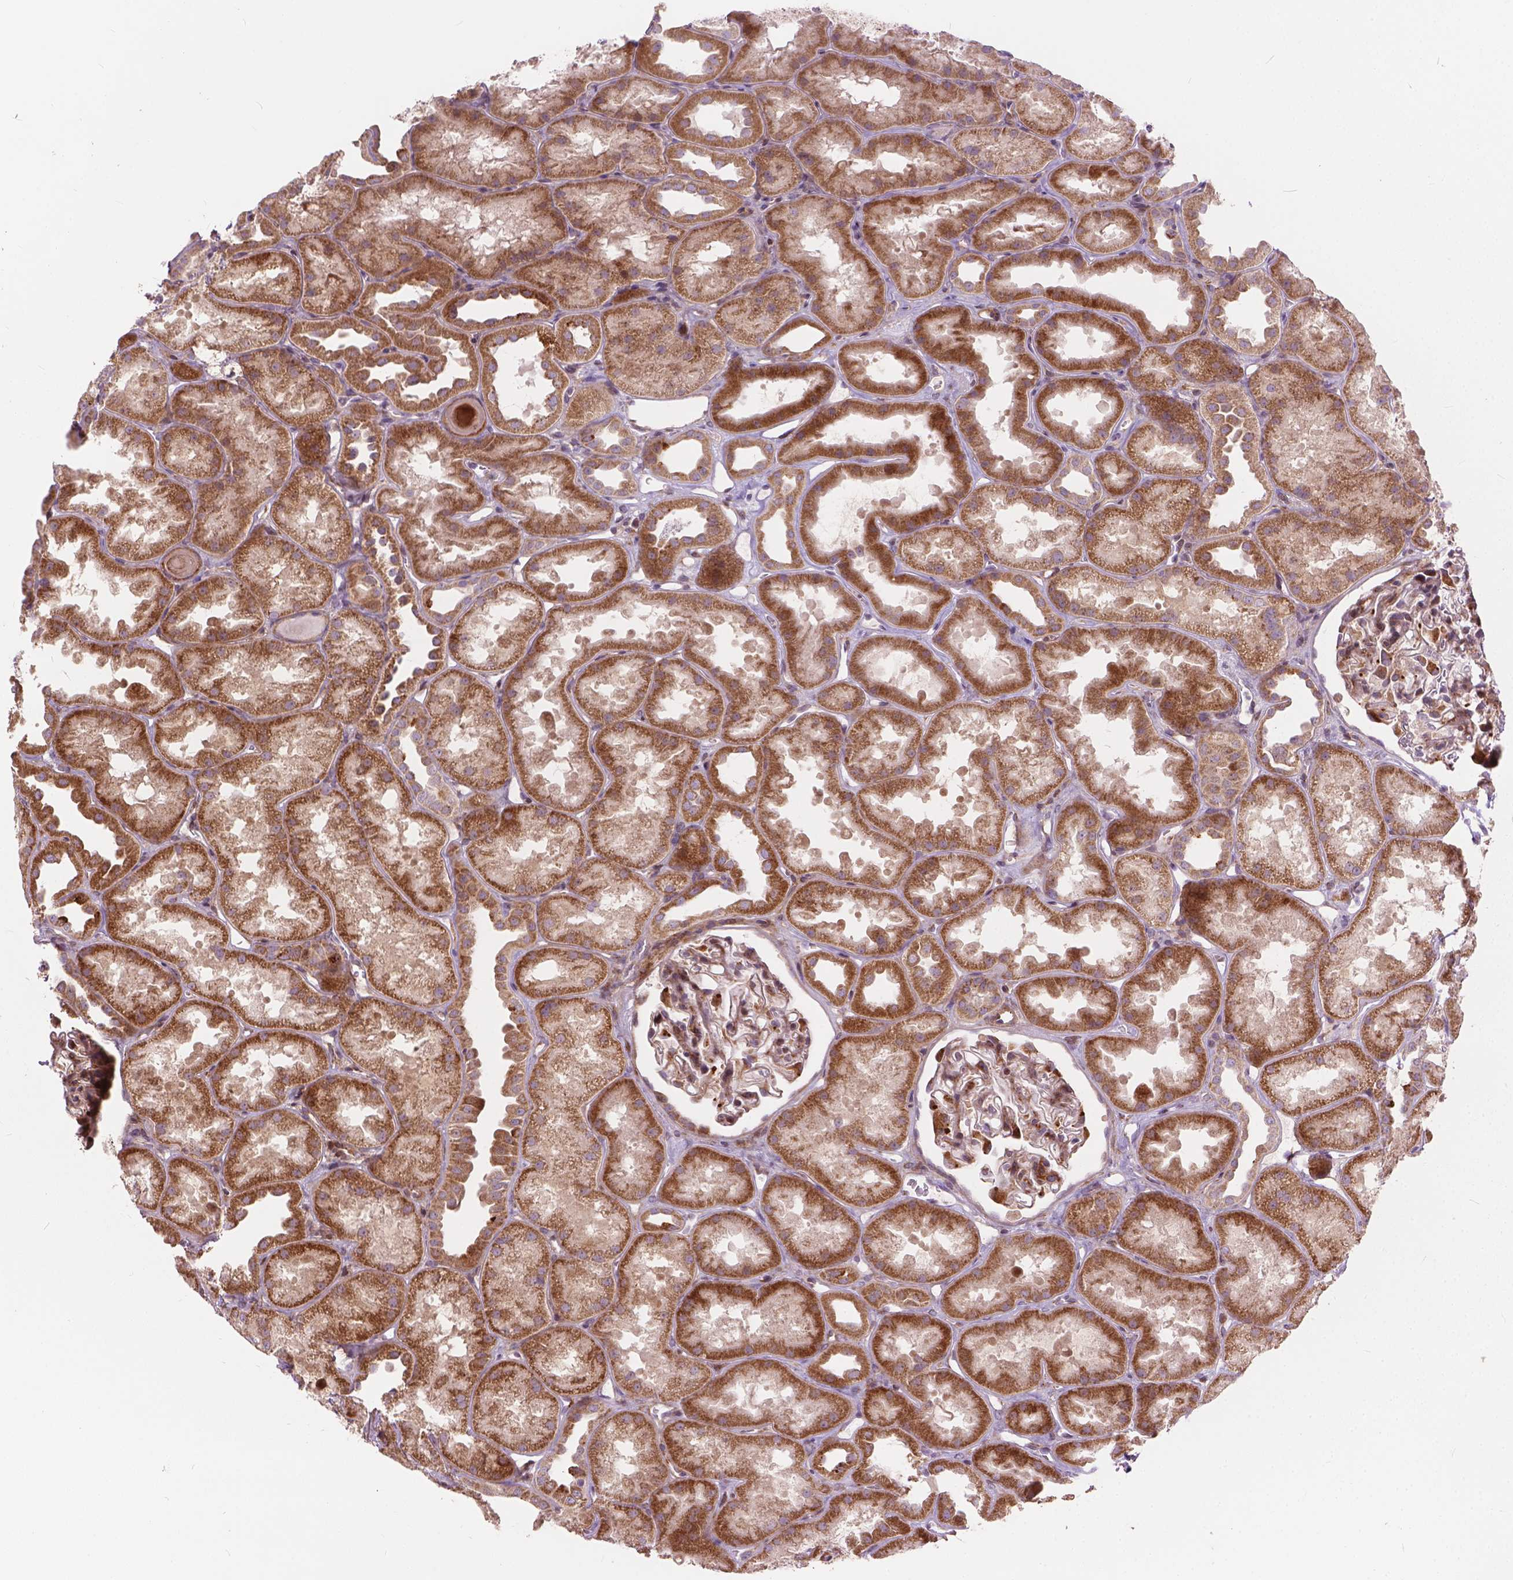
{"staining": {"intensity": "strong", "quantity": "<25%", "location": "cytoplasmic/membranous"}, "tissue": "kidney", "cell_type": "Cells in glomeruli", "image_type": "normal", "snomed": [{"axis": "morphology", "description": "Normal tissue, NOS"}, {"axis": "topography", "description": "Kidney"}], "caption": "DAB (3,3'-diaminobenzidine) immunohistochemical staining of benign human kidney reveals strong cytoplasmic/membranous protein positivity in about <25% of cells in glomeruli.", "gene": "MORN1", "patient": {"sex": "male", "age": 61}}